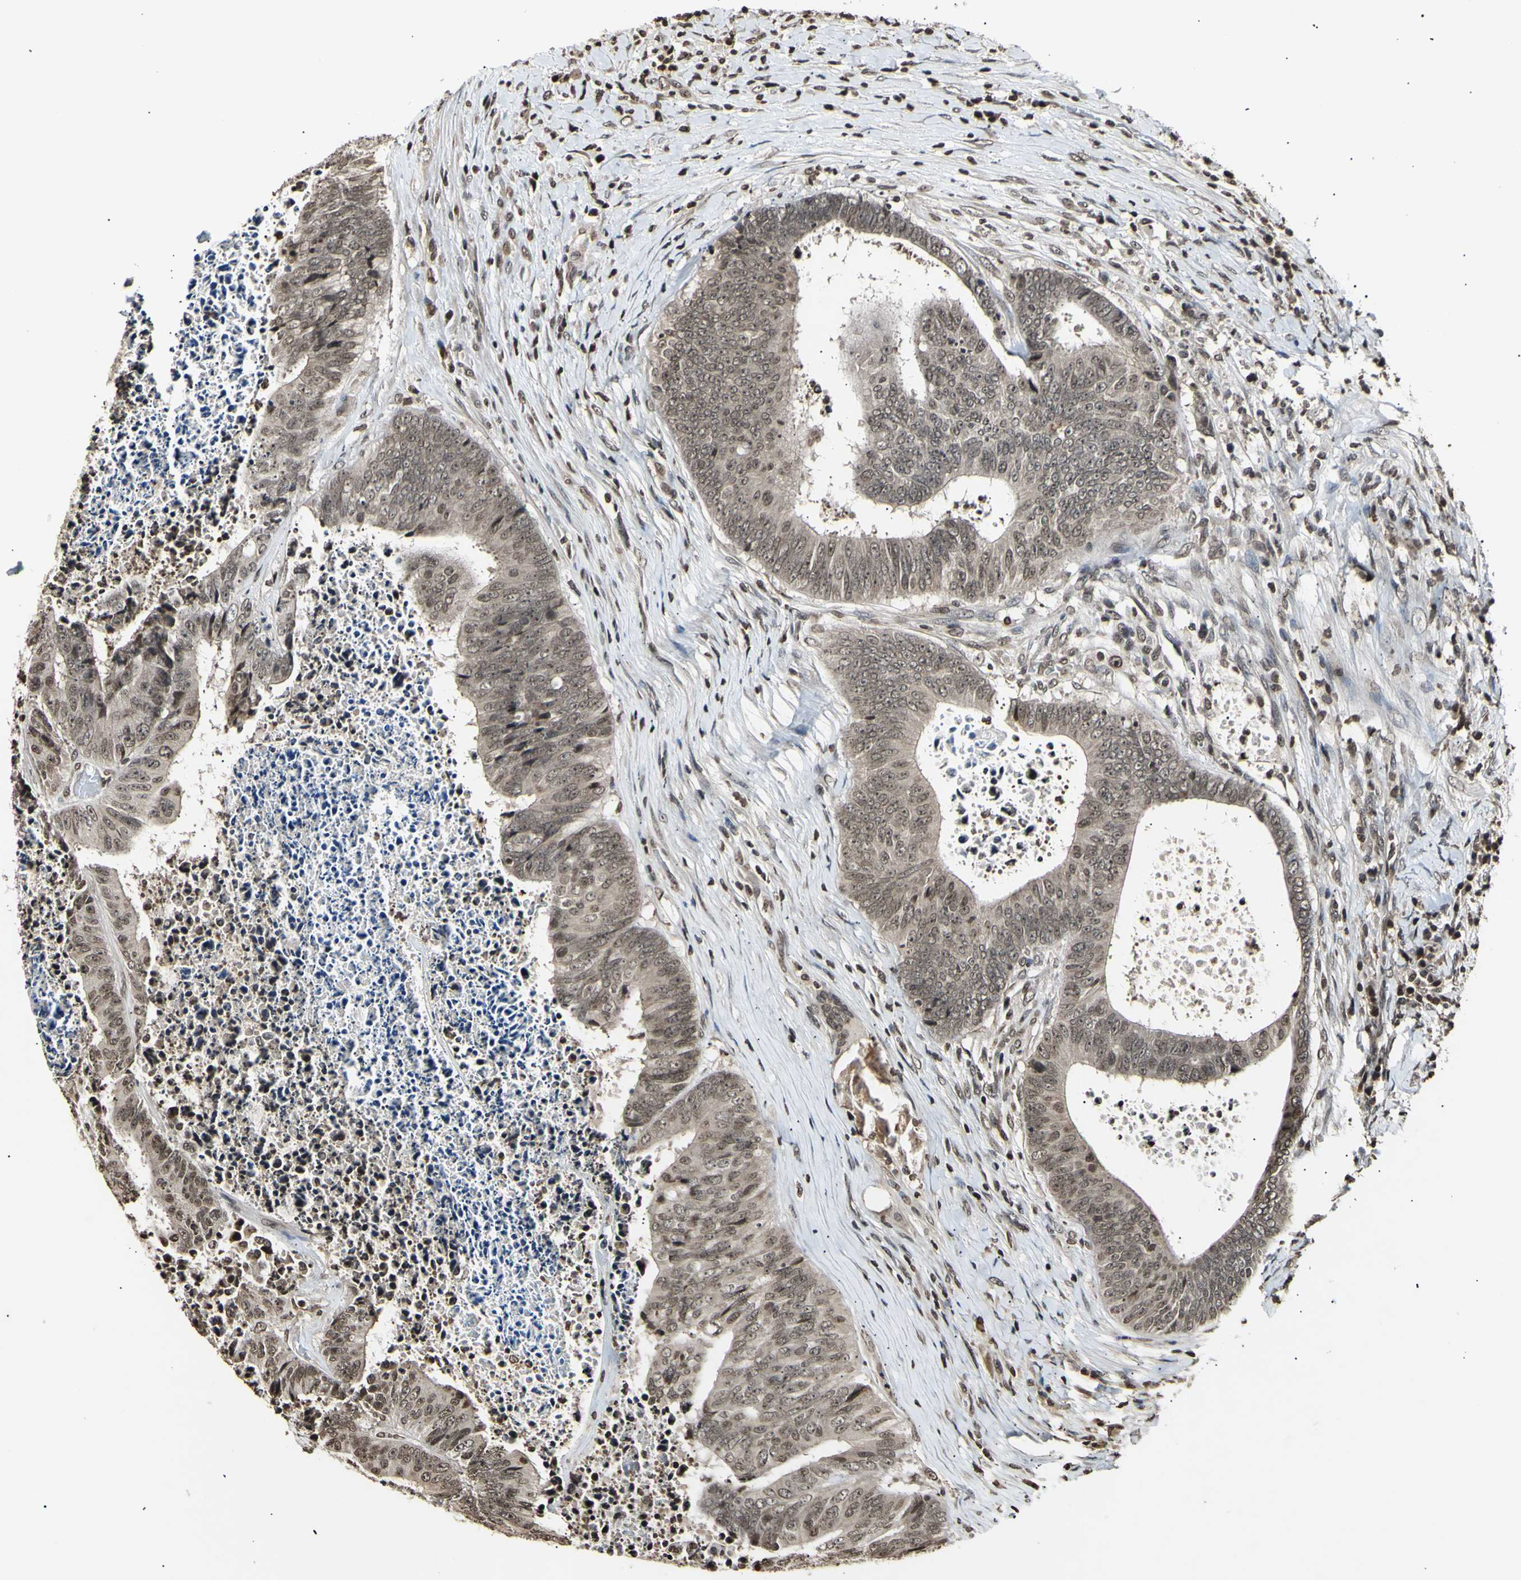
{"staining": {"intensity": "moderate", "quantity": ">75%", "location": "cytoplasmic/membranous,nuclear"}, "tissue": "colorectal cancer", "cell_type": "Tumor cells", "image_type": "cancer", "snomed": [{"axis": "morphology", "description": "Adenocarcinoma, NOS"}, {"axis": "topography", "description": "Rectum"}], "caption": "Immunohistochemical staining of human colorectal cancer (adenocarcinoma) displays medium levels of moderate cytoplasmic/membranous and nuclear protein expression in about >75% of tumor cells.", "gene": "ANAPC7", "patient": {"sex": "male", "age": 72}}